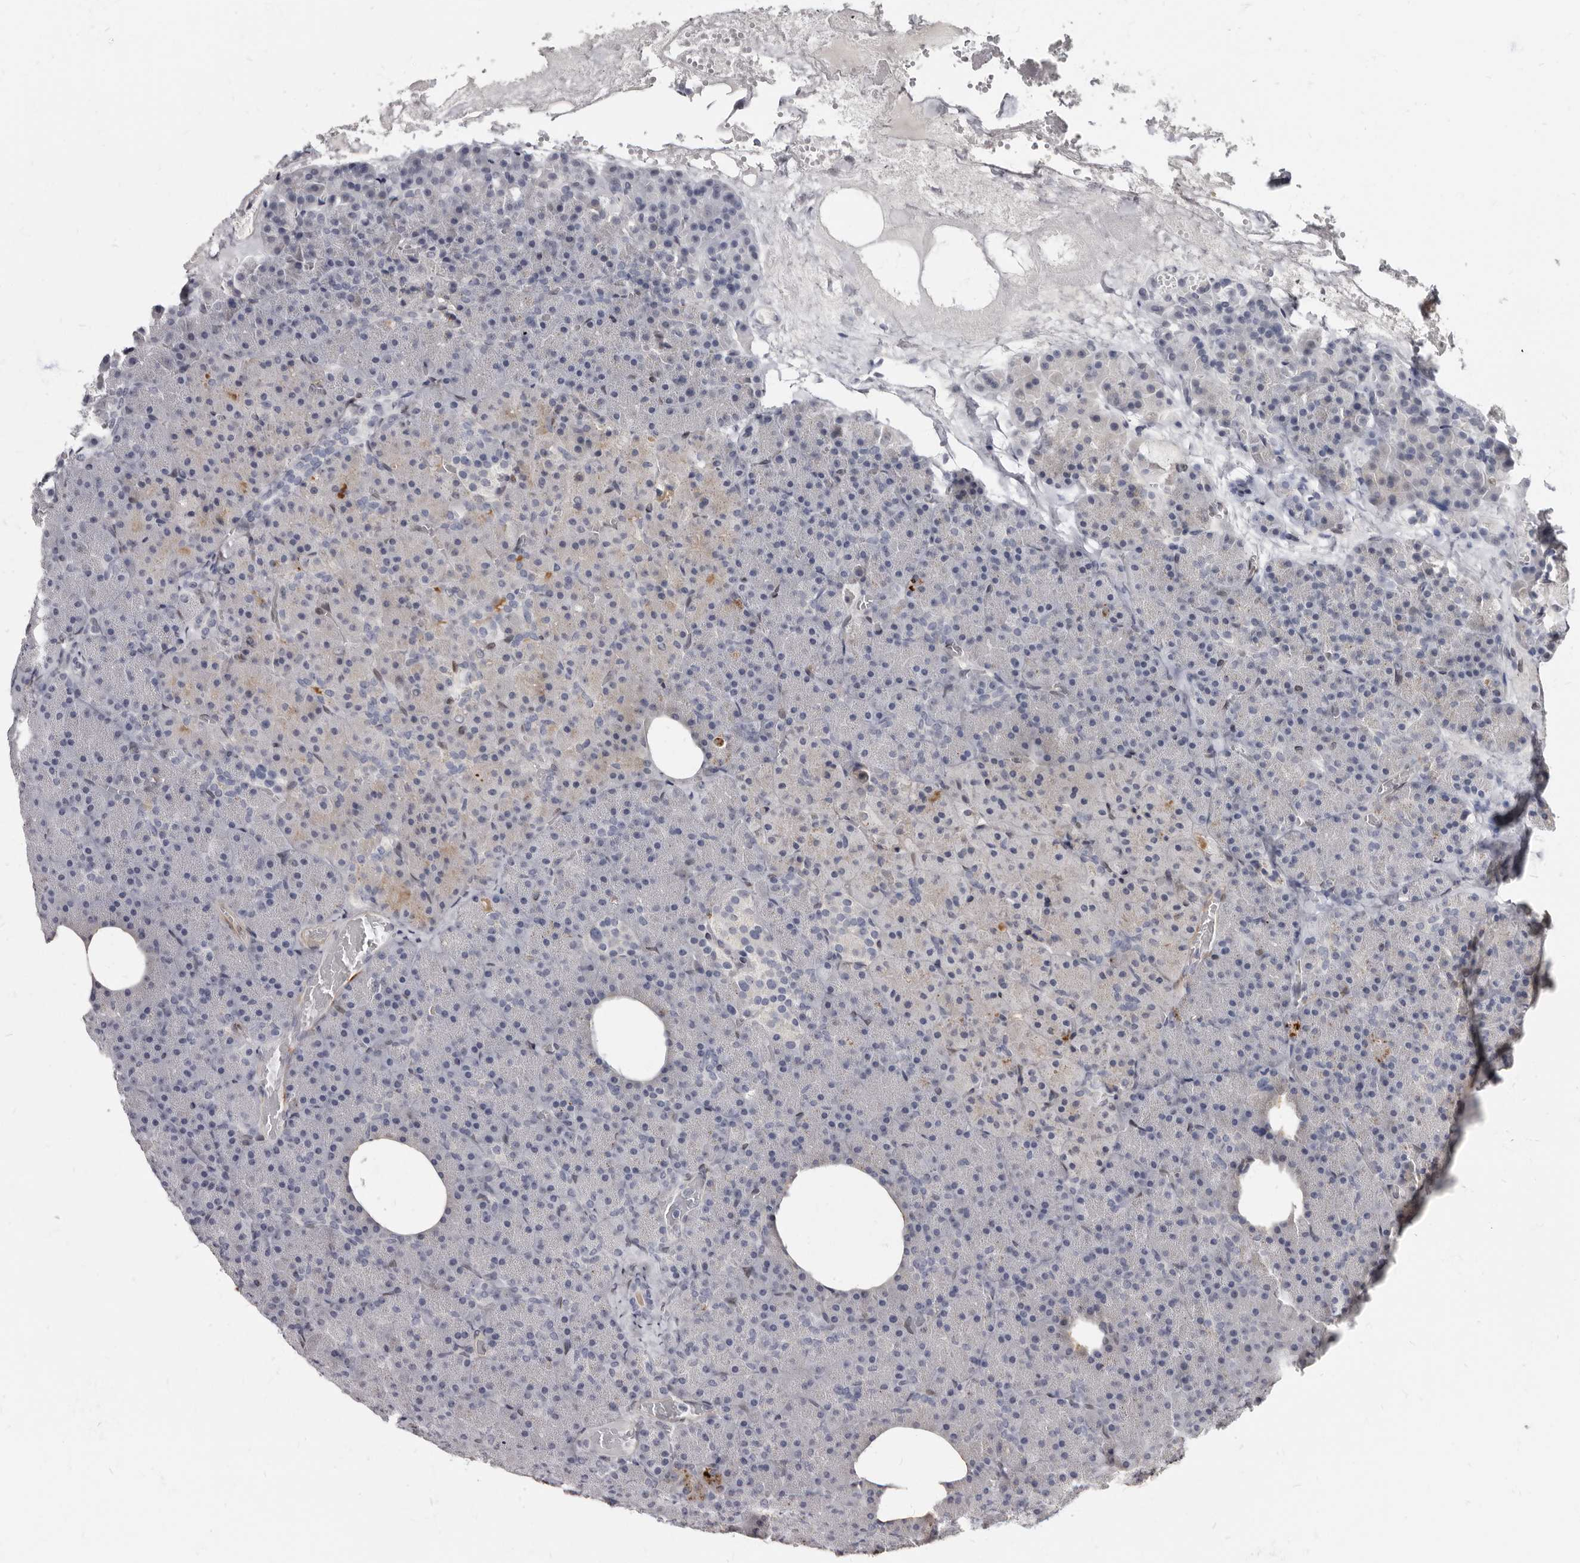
{"staining": {"intensity": "moderate", "quantity": "<25%", "location": "cytoplasmic/membranous"}, "tissue": "pancreas", "cell_type": "Exocrine glandular cells", "image_type": "normal", "snomed": [{"axis": "morphology", "description": "Normal tissue, NOS"}, {"axis": "morphology", "description": "Carcinoid, malignant, NOS"}, {"axis": "topography", "description": "Pancreas"}], "caption": "Human pancreas stained with a brown dye displays moderate cytoplasmic/membranous positive expression in about <25% of exocrine glandular cells.", "gene": "MRGPRF", "patient": {"sex": "female", "age": 35}}